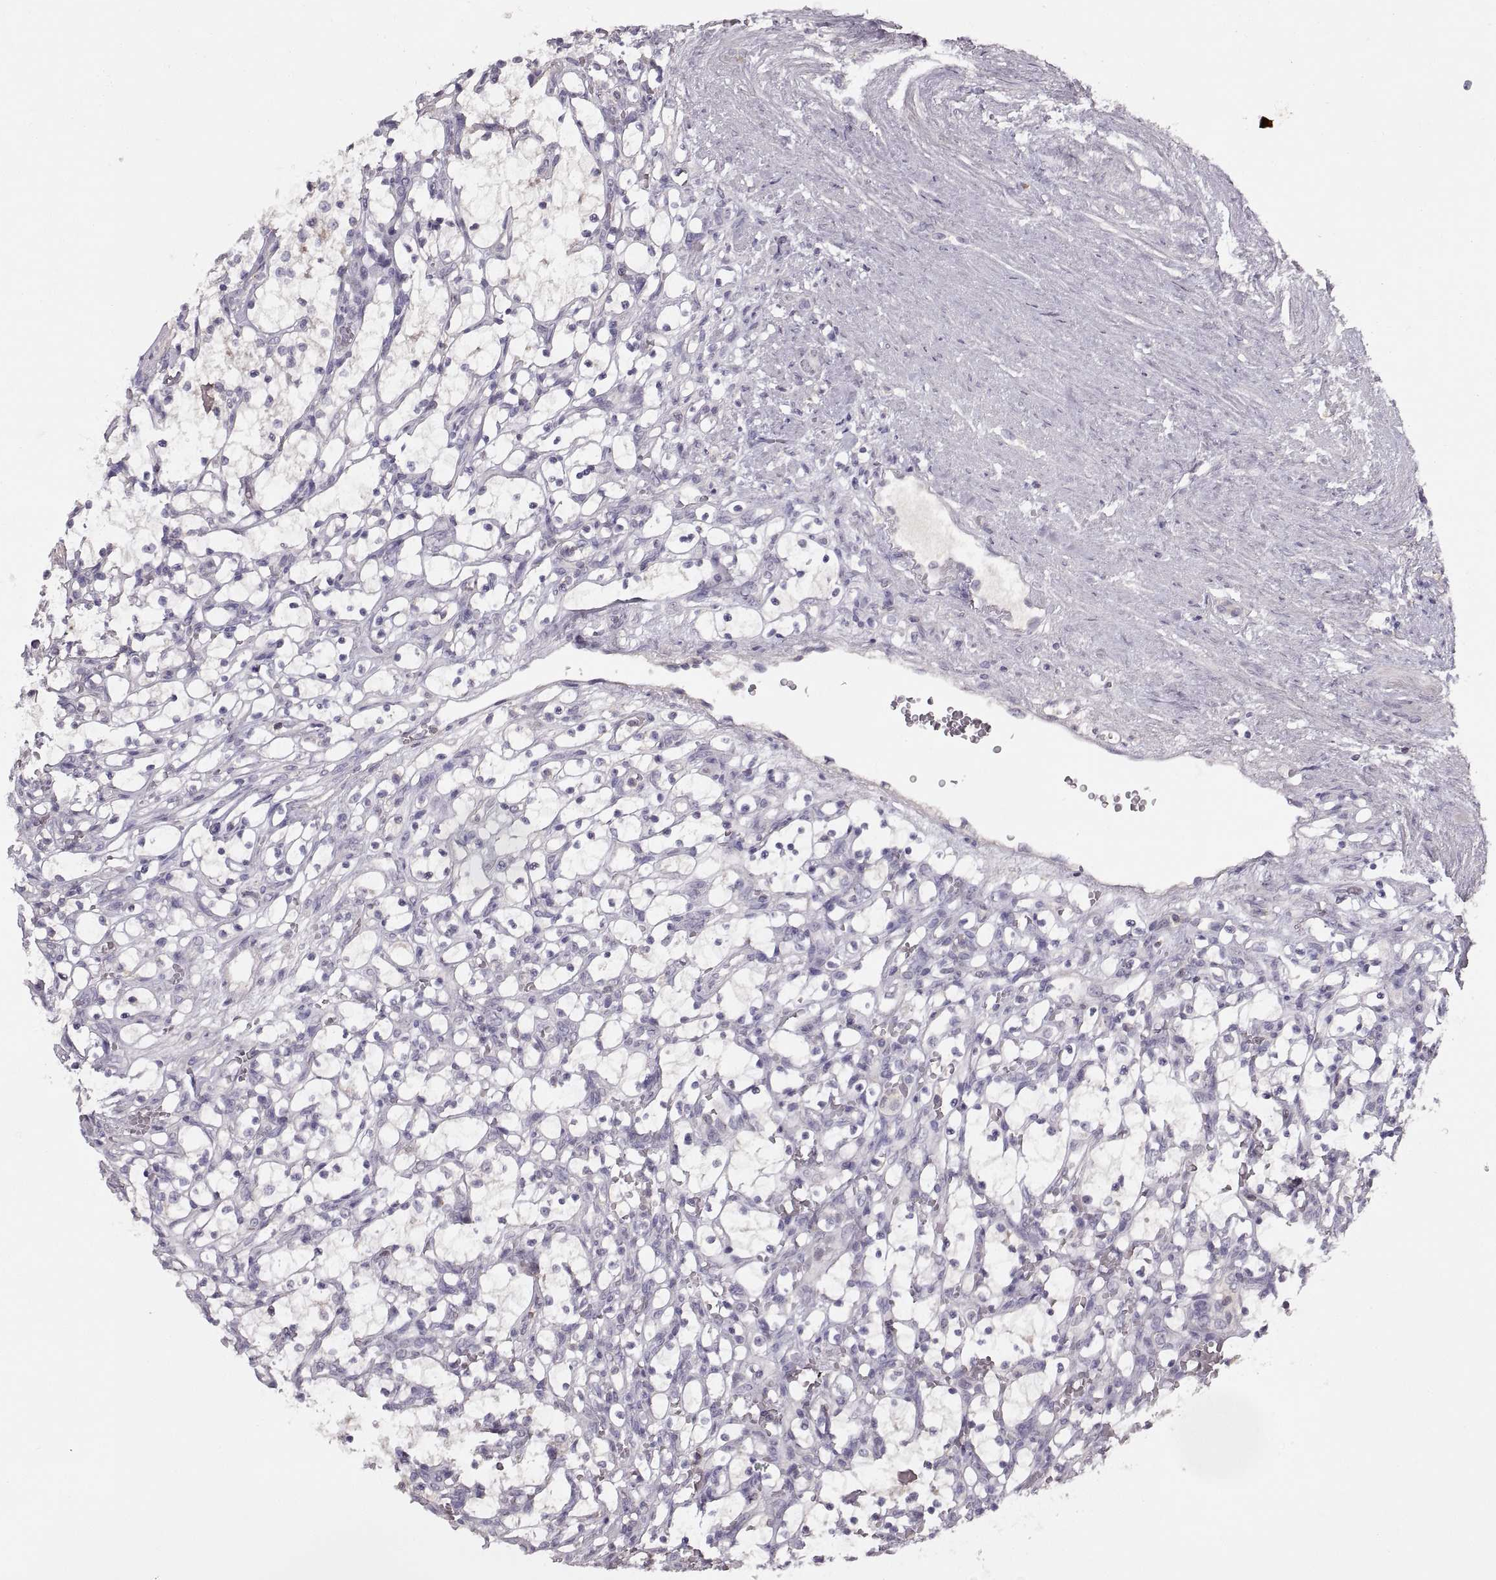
{"staining": {"intensity": "negative", "quantity": "none", "location": "none"}, "tissue": "renal cancer", "cell_type": "Tumor cells", "image_type": "cancer", "snomed": [{"axis": "morphology", "description": "Adenocarcinoma, NOS"}, {"axis": "topography", "description": "Kidney"}], "caption": "High power microscopy image of an immunohistochemistry (IHC) histopathology image of adenocarcinoma (renal), revealing no significant positivity in tumor cells.", "gene": "ADAM11", "patient": {"sex": "female", "age": 69}}